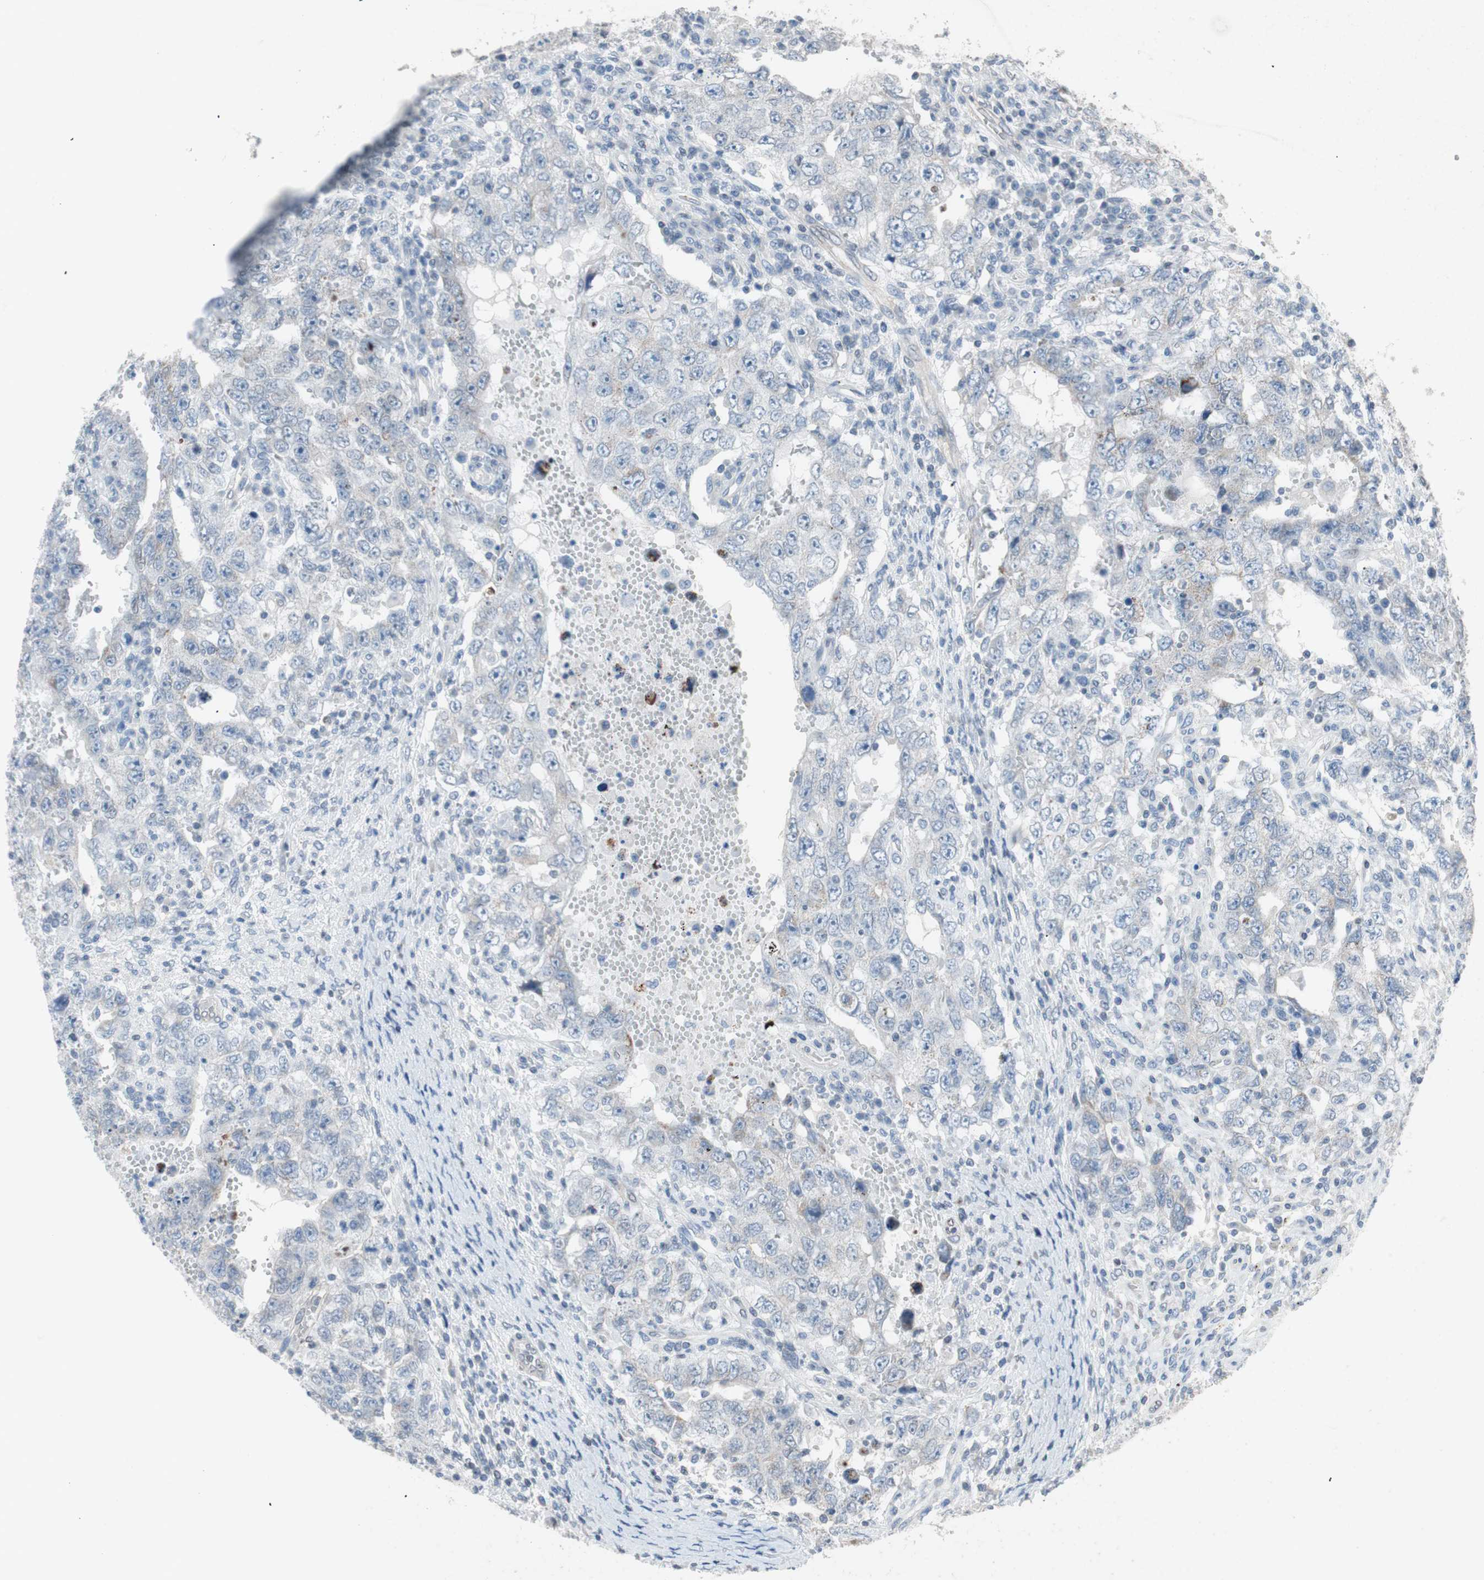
{"staining": {"intensity": "negative", "quantity": "none", "location": "none"}, "tissue": "testis cancer", "cell_type": "Tumor cells", "image_type": "cancer", "snomed": [{"axis": "morphology", "description": "Carcinoma, Embryonal, NOS"}, {"axis": "topography", "description": "Testis"}], "caption": "Human testis cancer stained for a protein using IHC reveals no expression in tumor cells.", "gene": "ARNT2", "patient": {"sex": "male", "age": 26}}